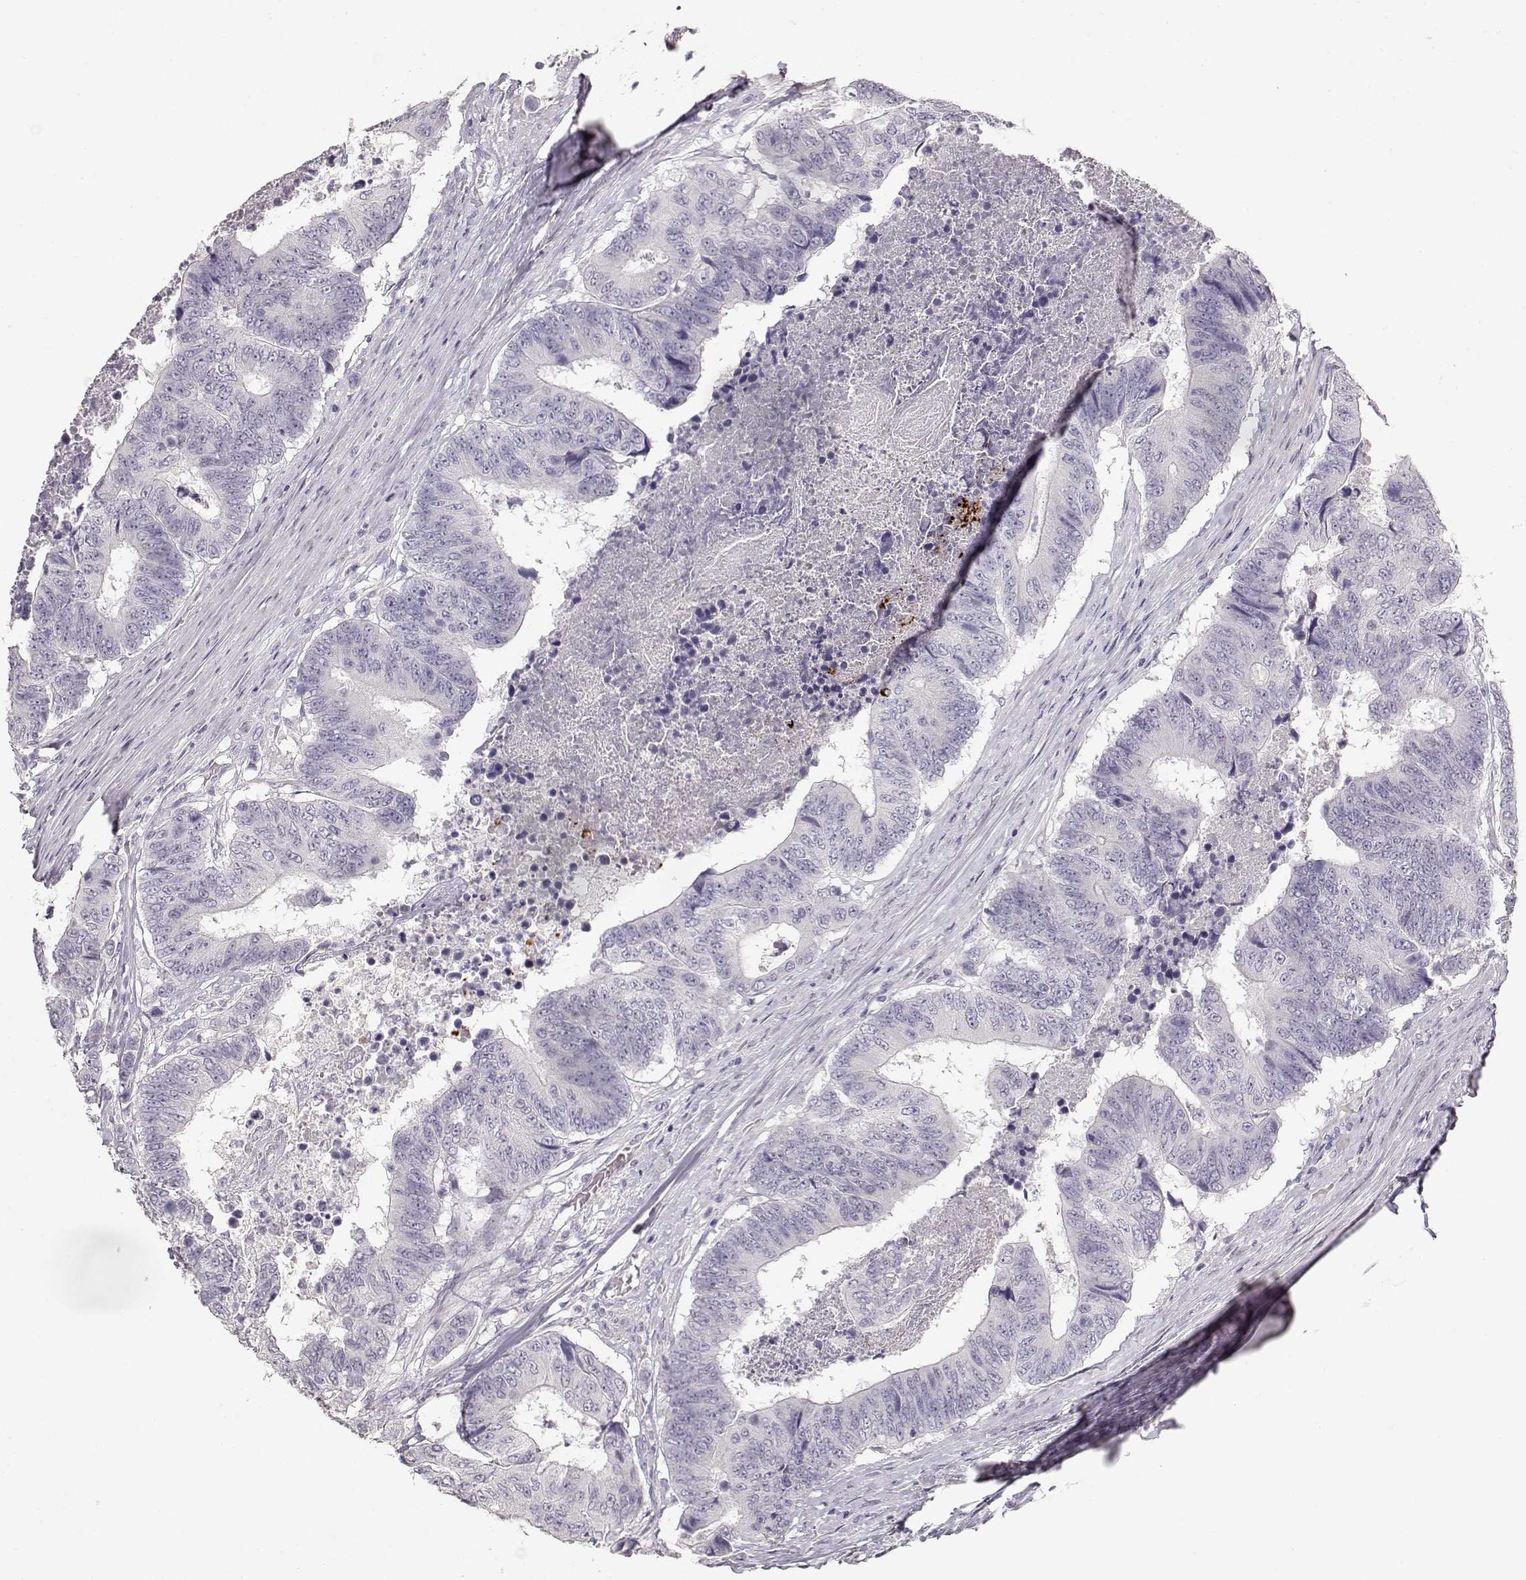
{"staining": {"intensity": "negative", "quantity": "none", "location": "none"}, "tissue": "colorectal cancer", "cell_type": "Tumor cells", "image_type": "cancer", "snomed": [{"axis": "morphology", "description": "Adenocarcinoma, NOS"}, {"axis": "topography", "description": "Colon"}], "caption": "Immunohistochemistry of adenocarcinoma (colorectal) demonstrates no staining in tumor cells. (DAB (3,3'-diaminobenzidine) immunohistochemistry (IHC) visualized using brightfield microscopy, high magnification).", "gene": "TPH2", "patient": {"sex": "female", "age": 48}}